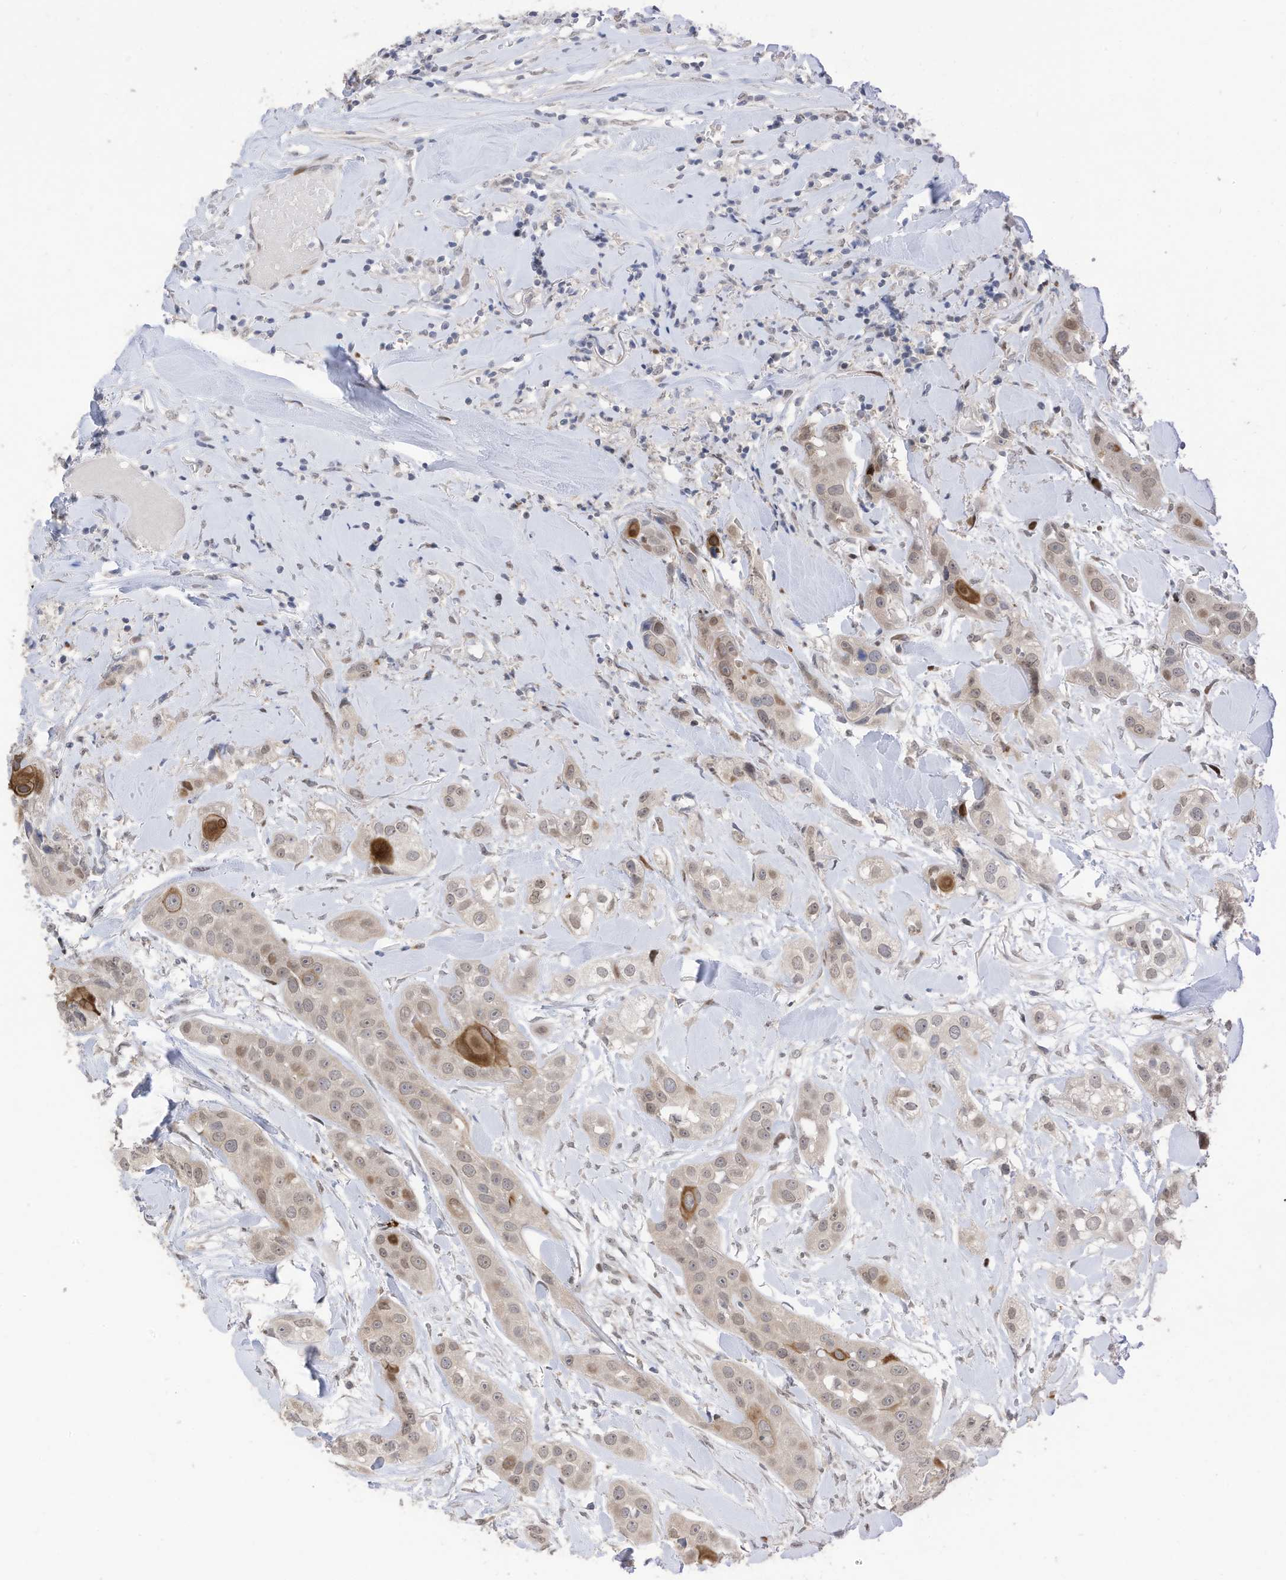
{"staining": {"intensity": "strong", "quantity": "<25%", "location": "cytoplasmic/membranous,nuclear"}, "tissue": "head and neck cancer", "cell_type": "Tumor cells", "image_type": "cancer", "snomed": [{"axis": "morphology", "description": "Normal tissue, NOS"}, {"axis": "morphology", "description": "Squamous cell carcinoma, NOS"}, {"axis": "topography", "description": "Skeletal muscle"}, {"axis": "topography", "description": "Head-Neck"}], "caption": "An immunohistochemistry (IHC) micrograph of neoplastic tissue is shown. Protein staining in brown highlights strong cytoplasmic/membranous and nuclear positivity in head and neck cancer within tumor cells.", "gene": "RABL3", "patient": {"sex": "male", "age": 51}}